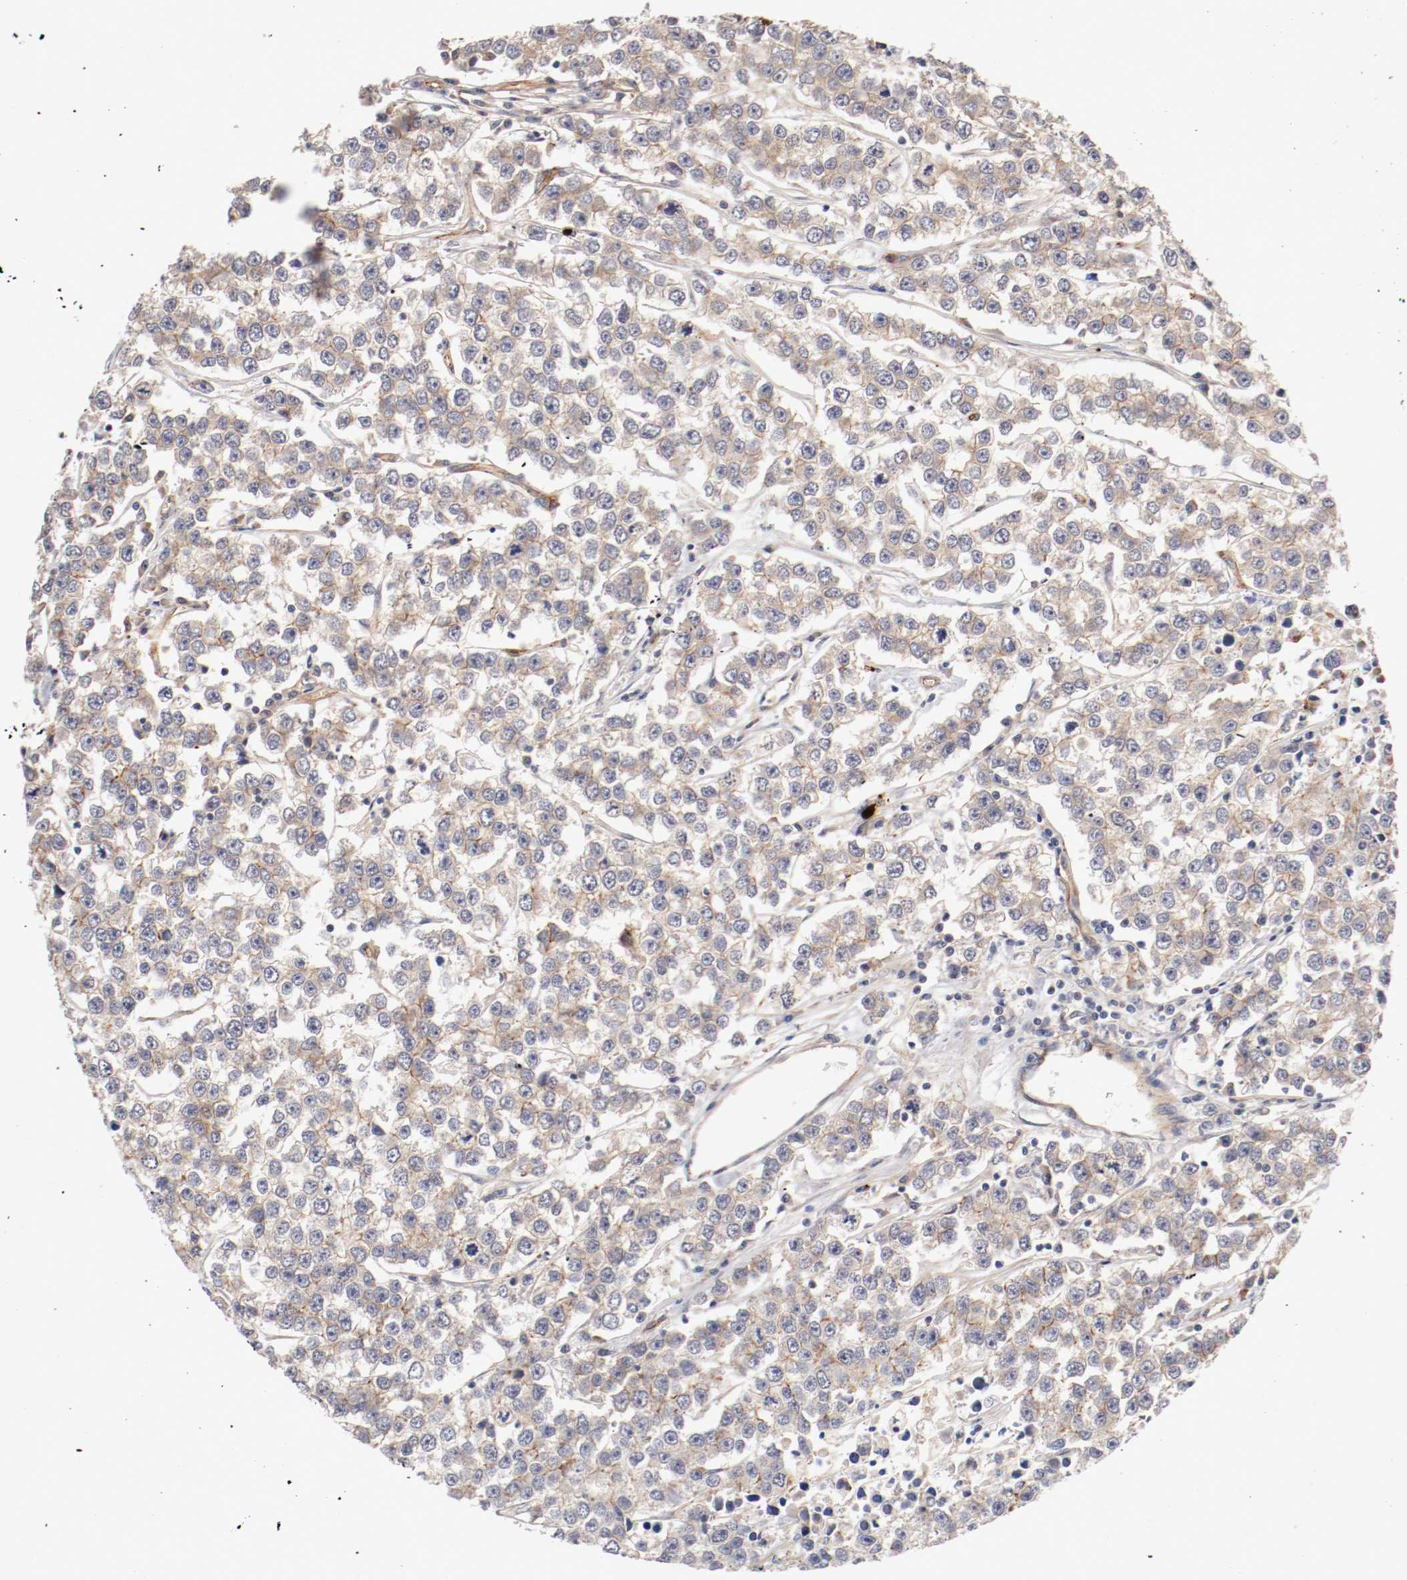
{"staining": {"intensity": "weak", "quantity": "25%-75%", "location": "cytoplasmic/membranous"}, "tissue": "testis cancer", "cell_type": "Tumor cells", "image_type": "cancer", "snomed": [{"axis": "morphology", "description": "Seminoma, NOS"}, {"axis": "morphology", "description": "Carcinoma, Embryonal, NOS"}, {"axis": "topography", "description": "Testis"}], "caption": "Protein positivity by immunohistochemistry demonstrates weak cytoplasmic/membranous positivity in approximately 25%-75% of tumor cells in testis cancer (embryonal carcinoma).", "gene": "TYK2", "patient": {"sex": "male", "age": 52}}